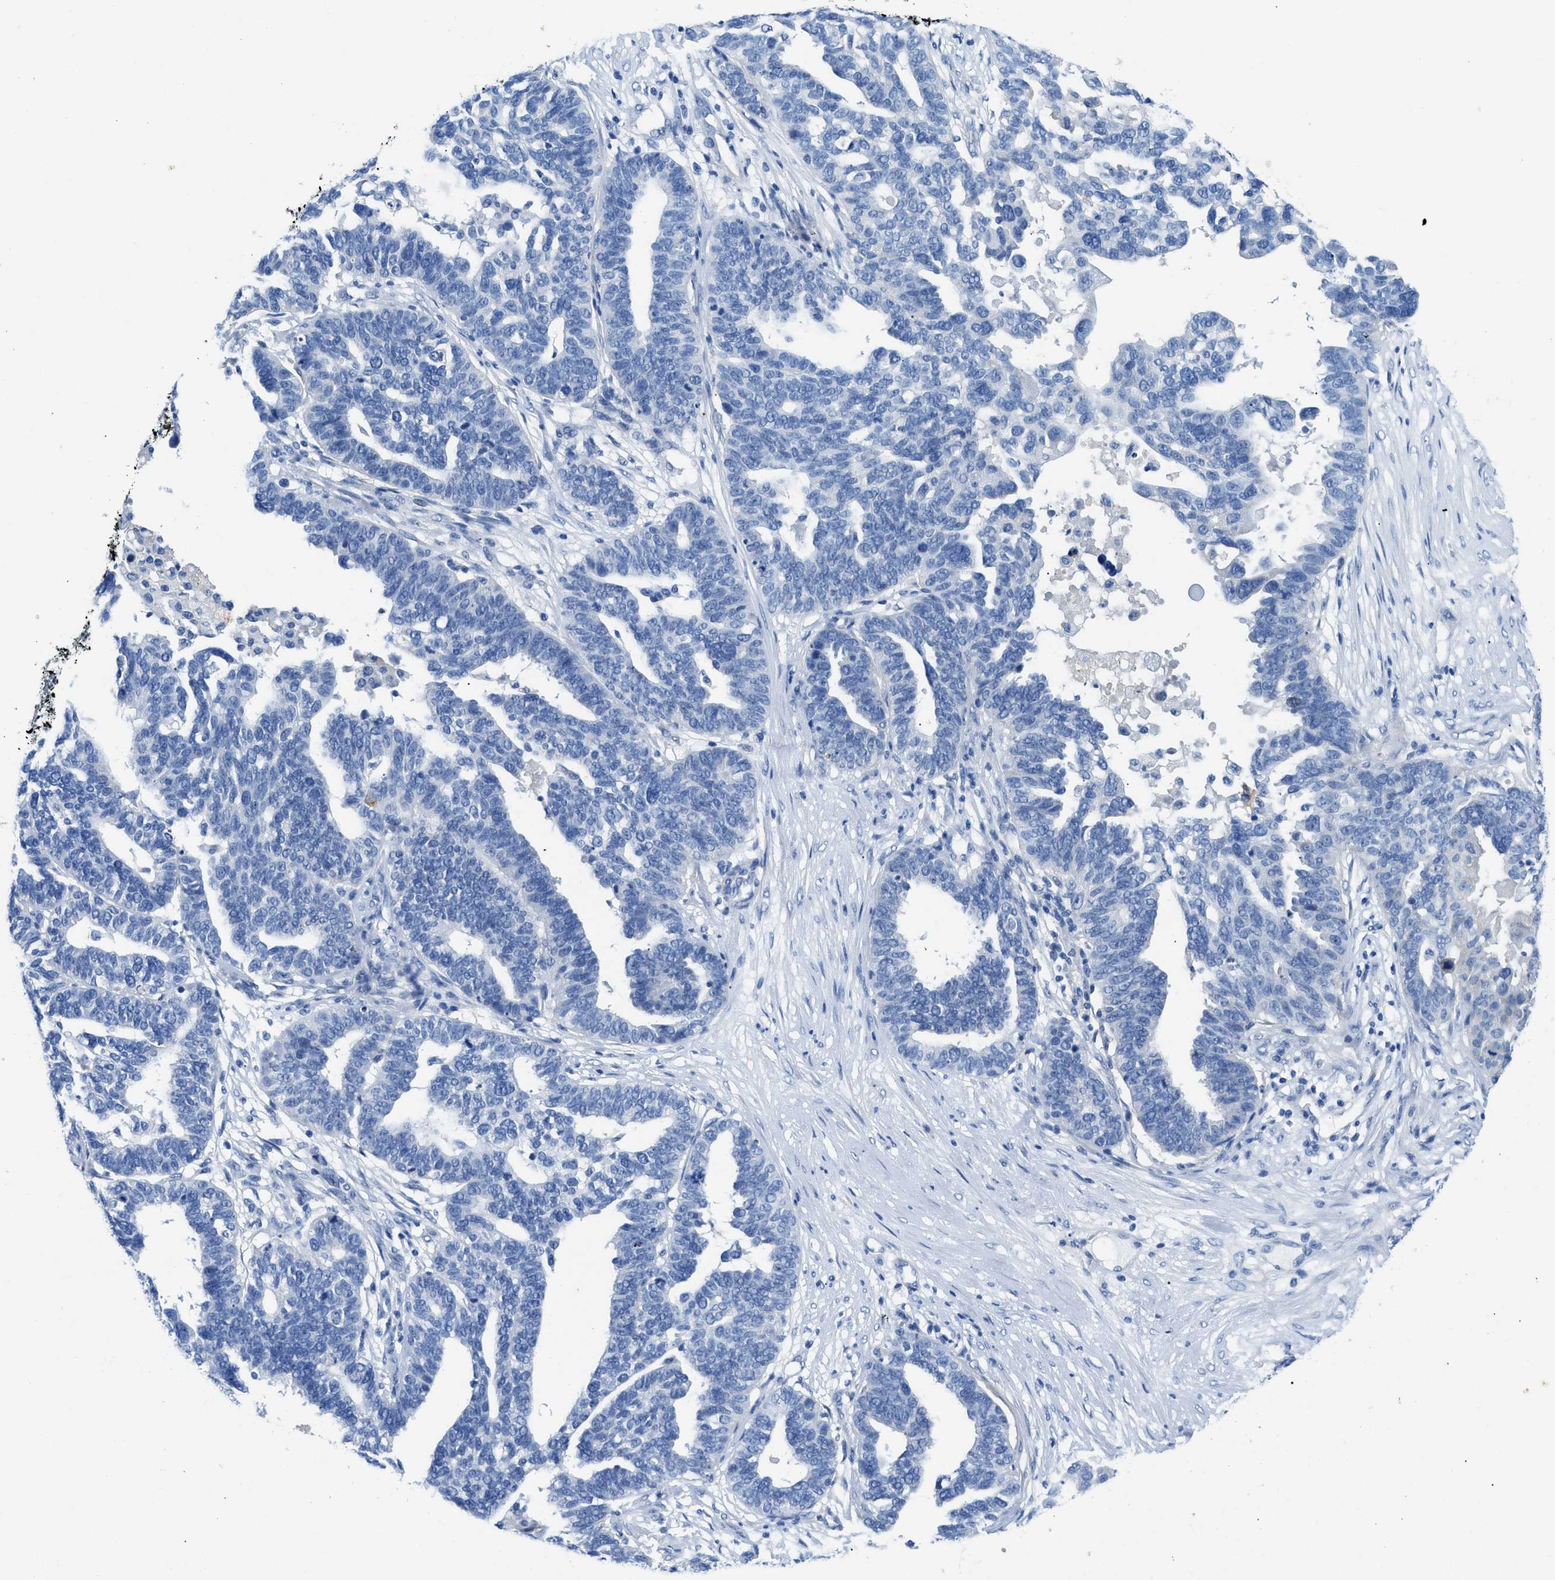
{"staining": {"intensity": "negative", "quantity": "none", "location": "none"}, "tissue": "ovarian cancer", "cell_type": "Tumor cells", "image_type": "cancer", "snomed": [{"axis": "morphology", "description": "Cystadenocarcinoma, serous, NOS"}, {"axis": "topography", "description": "Ovary"}], "caption": "Immunohistochemical staining of ovarian cancer (serous cystadenocarcinoma) demonstrates no significant expression in tumor cells.", "gene": "SLC10A6", "patient": {"sex": "female", "age": 59}}